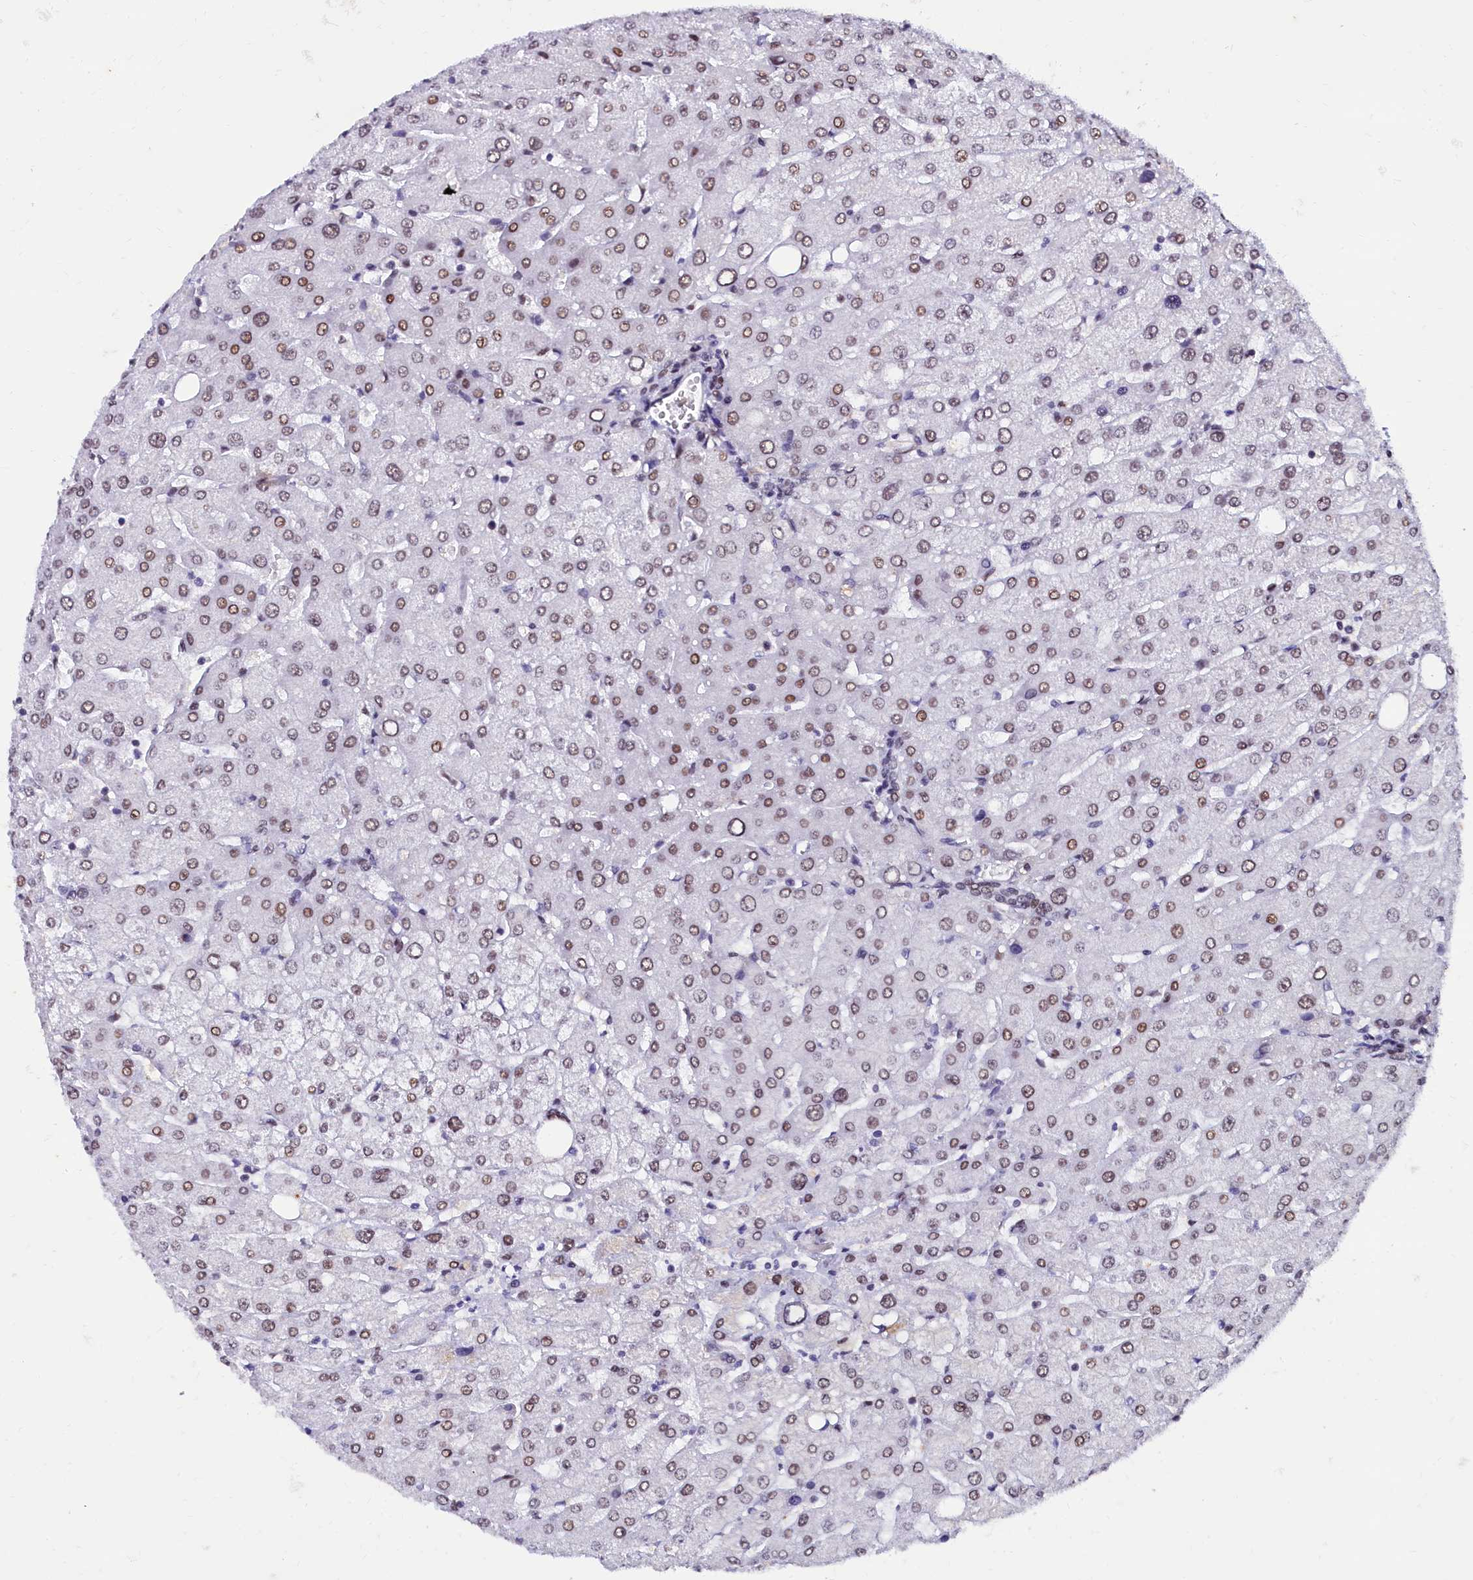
{"staining": {"intensity": "moderate", "quantity": "25%-75%", "location": "nuclear"}, "tissue": "liver", "cell_type": "Cholangiocytes", "image_type": "normal", "snomed": [{"axis": "morphology", "description": "Normal tissue, NOS"}, {"axis": "topography", "description": "Liver"}], "caption": "DAB (3,3'-diaminobenzidine) immunohistochemical staining of unremarkable human liver reveals moderate nuclear protein expression in approximately 25%-75% of cholangiocytes.", "gene": "CPSF7", "patient": {"sex": "male", "age": 55}}